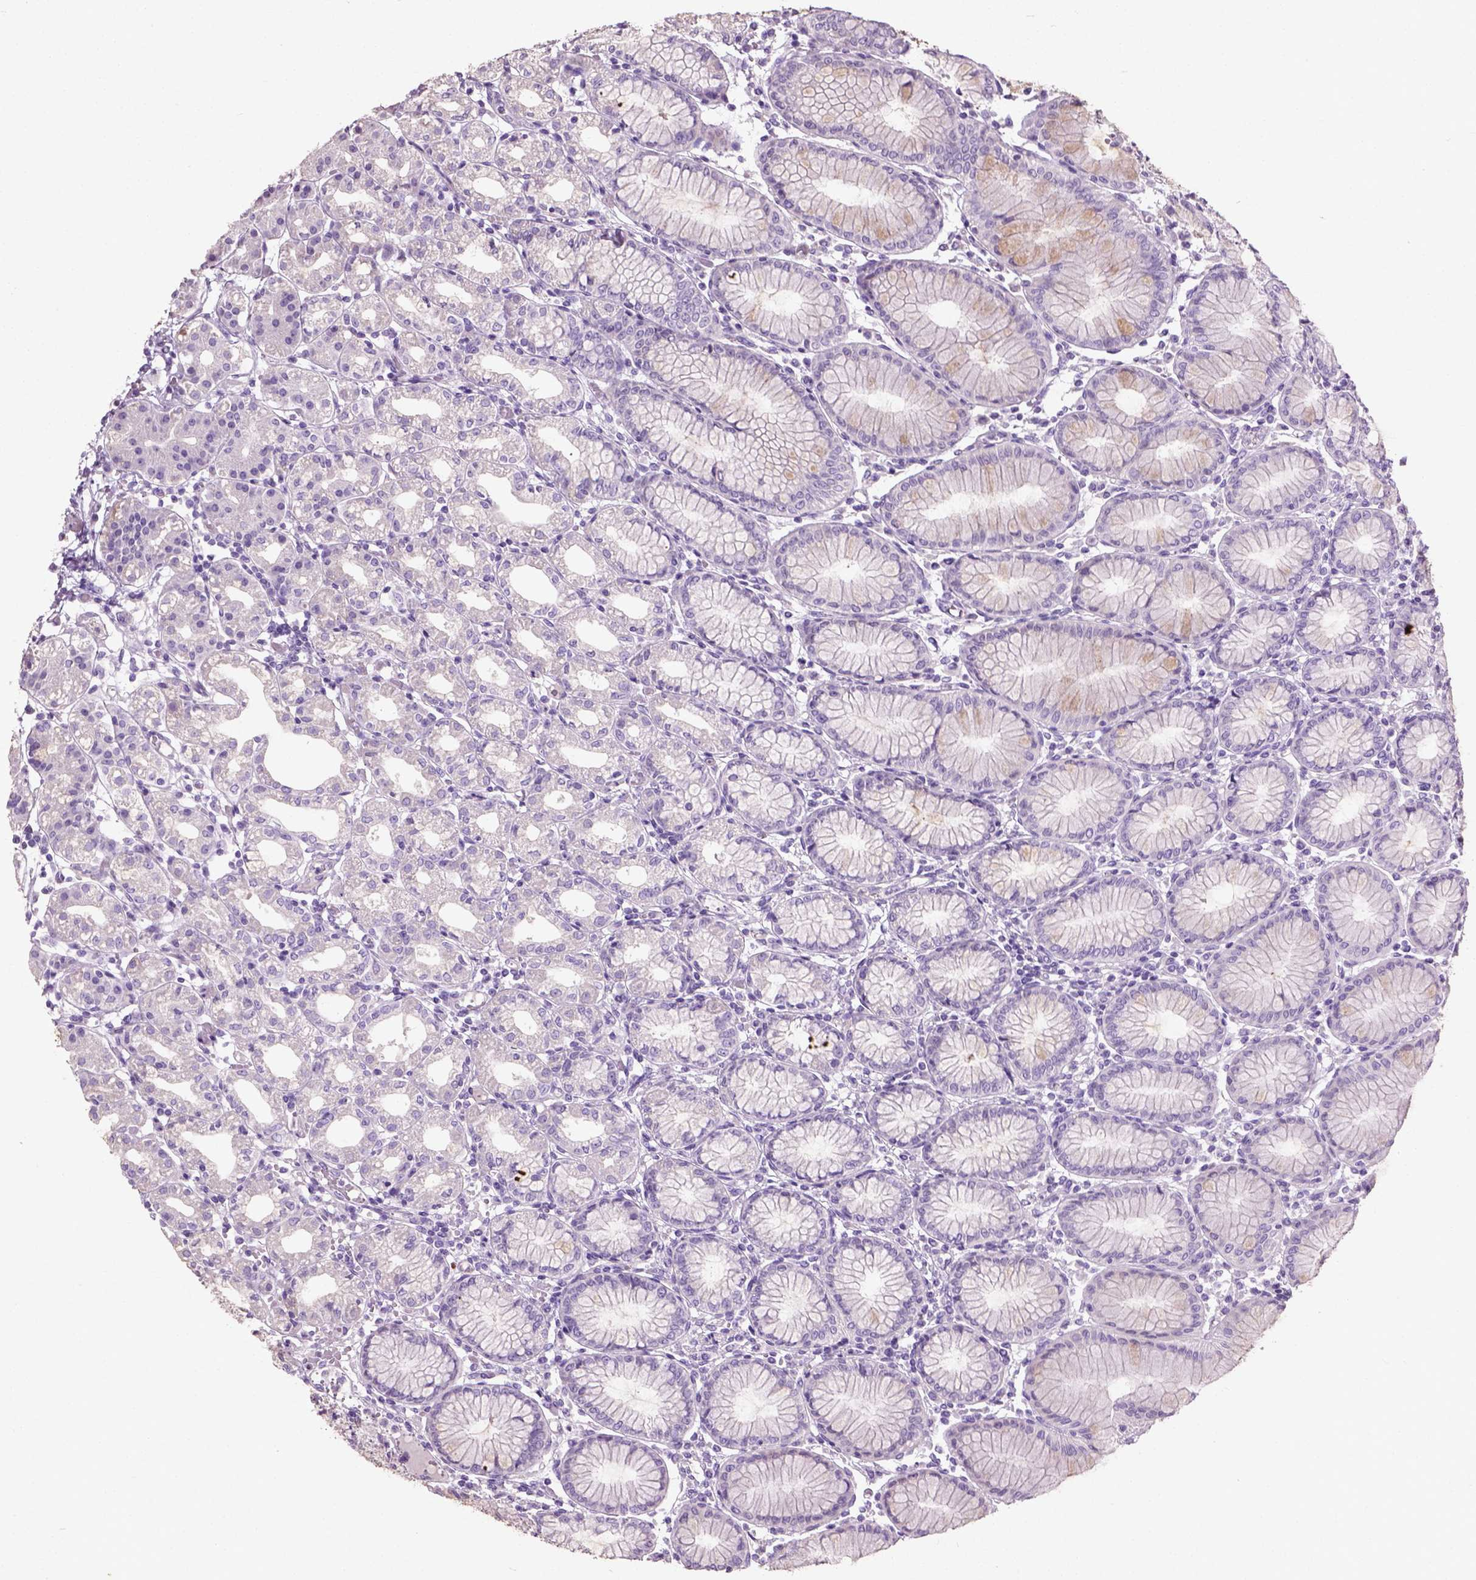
{"staining": {"intensity": "weak", "quantity": "<25%", "location": "cytoplasmic/membranous"}, "tissue": "stomach", "cell_type": "Glandular cells", "image_type": "normal", "snomed": [{"axis": "morphology", "description": "Normal tissue, NOS"}, {"axis": "topography", "description": "Skeletal muscle"}, {"axis": "topography", "description": "Stomach"}], "caption": "A micrograph of human stomach is negative for staining in glandular cells. The staining is performed using DAB brown chromogen with nuclei counter-stained in using hematoxylin.", "gene": "PKP3", "patient": {"sex": "female", "age": 57}}